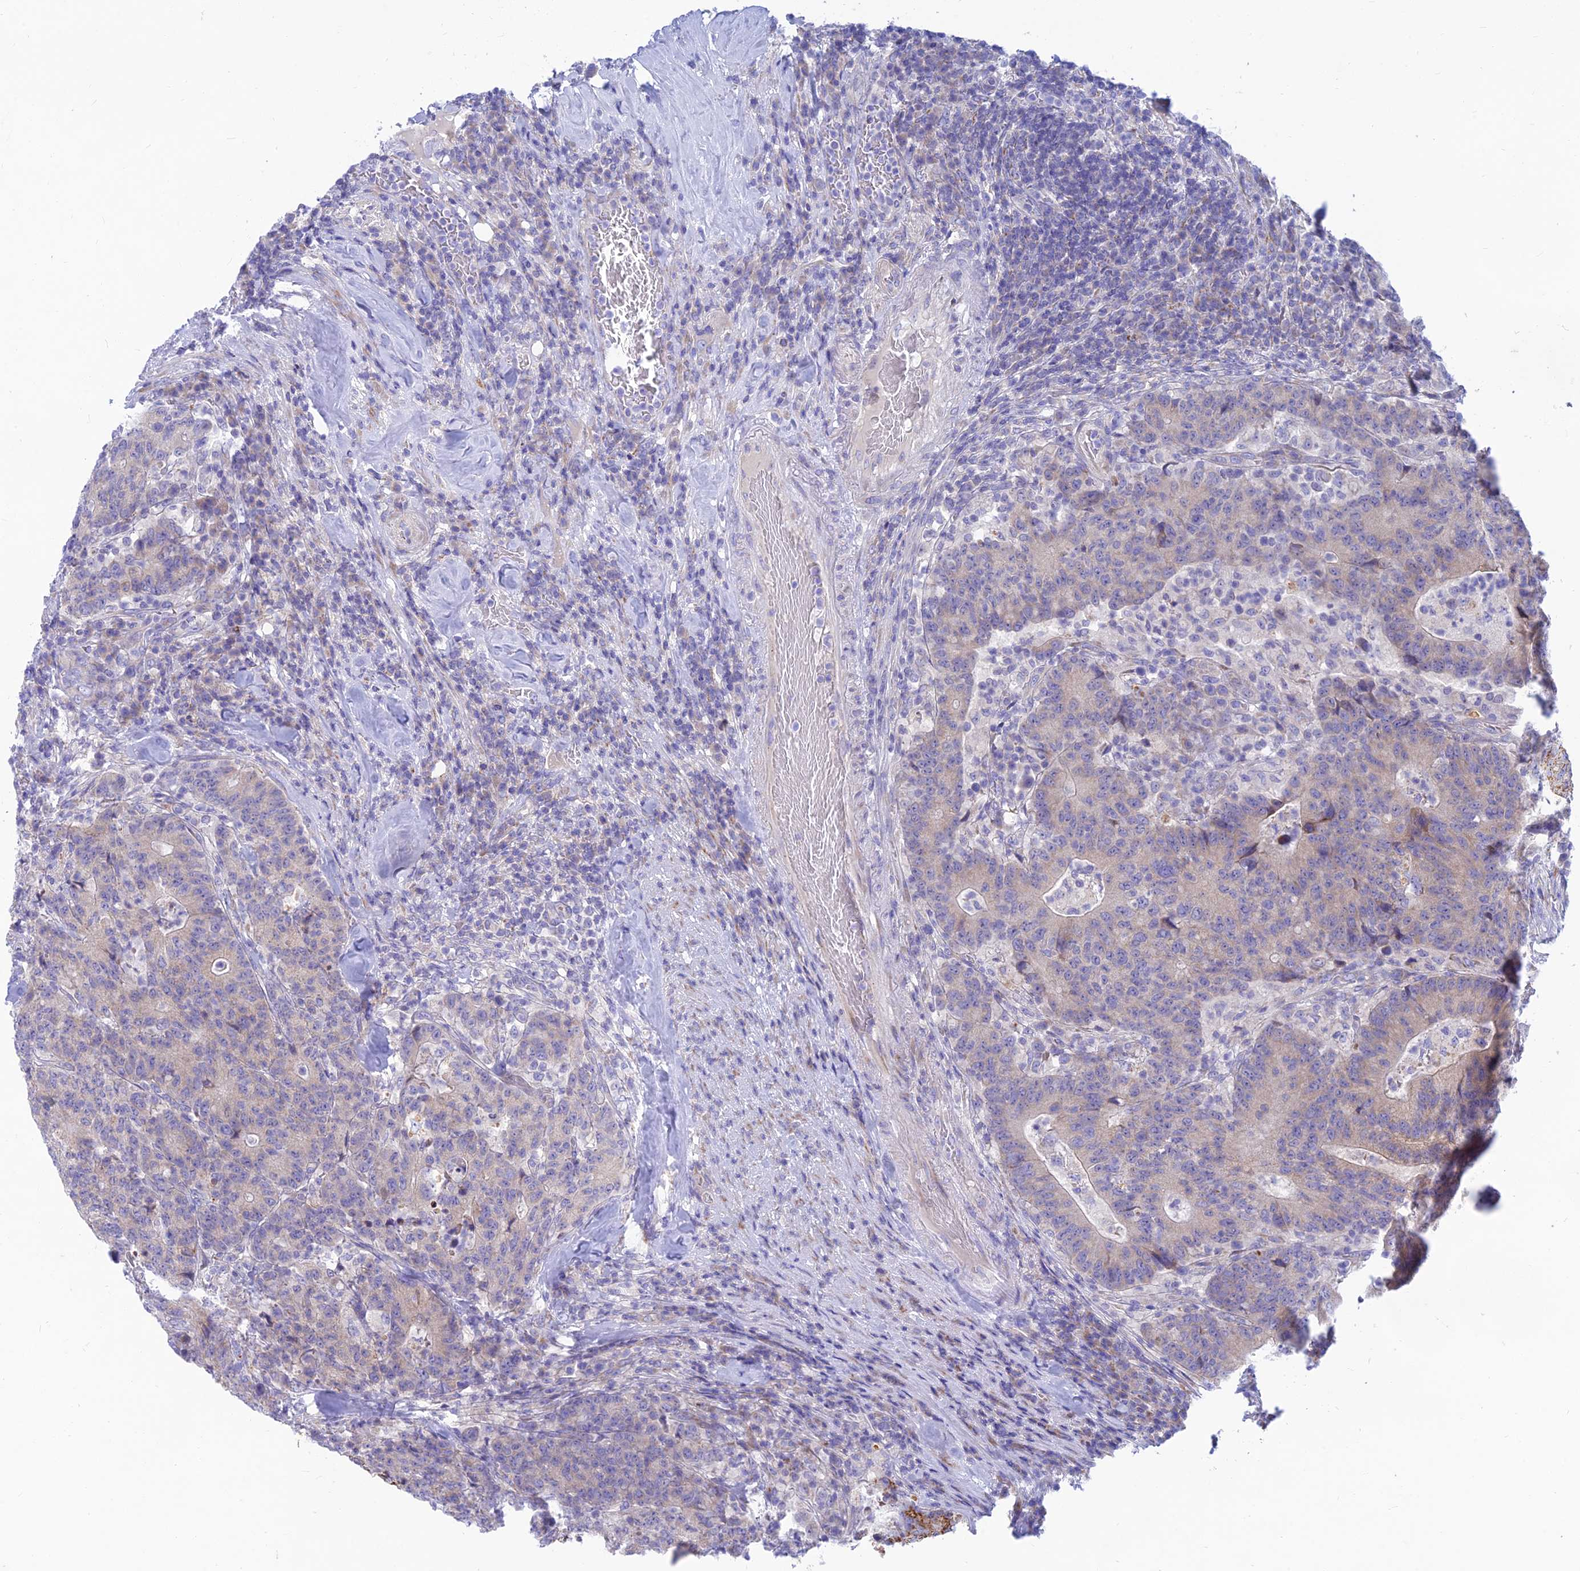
{"staining": {"intensity": "strong", "quantity": "25%-75%", "location": "cytoplasmic/membranous"}, "tissue": "colorectal cancer", "cell_type": "Tumor cells", "image_type": "cancer", "snomed": [{"axis": "morphology", "description": "Normal tissue, NOS"}, {"axis": "morphology", "description": "Adenocarcinoma, NOS"}, {"axis": "topography", "description": "Colon"}], "caption": "Strong cytoplasmic/membranous staining is appreciated in about 25%-75% of tumor cells in colorectal cancer (adenocarcinoma). The staining was performed using DAB (3,3'-diaminobenzidine) to visualize the protein expression in brown, while the nuclei were stained in blue with hematoxylin (Magnification: 20x).", "gene": "TMEM30B", "patient": {"sex": "female", "age": 75}}